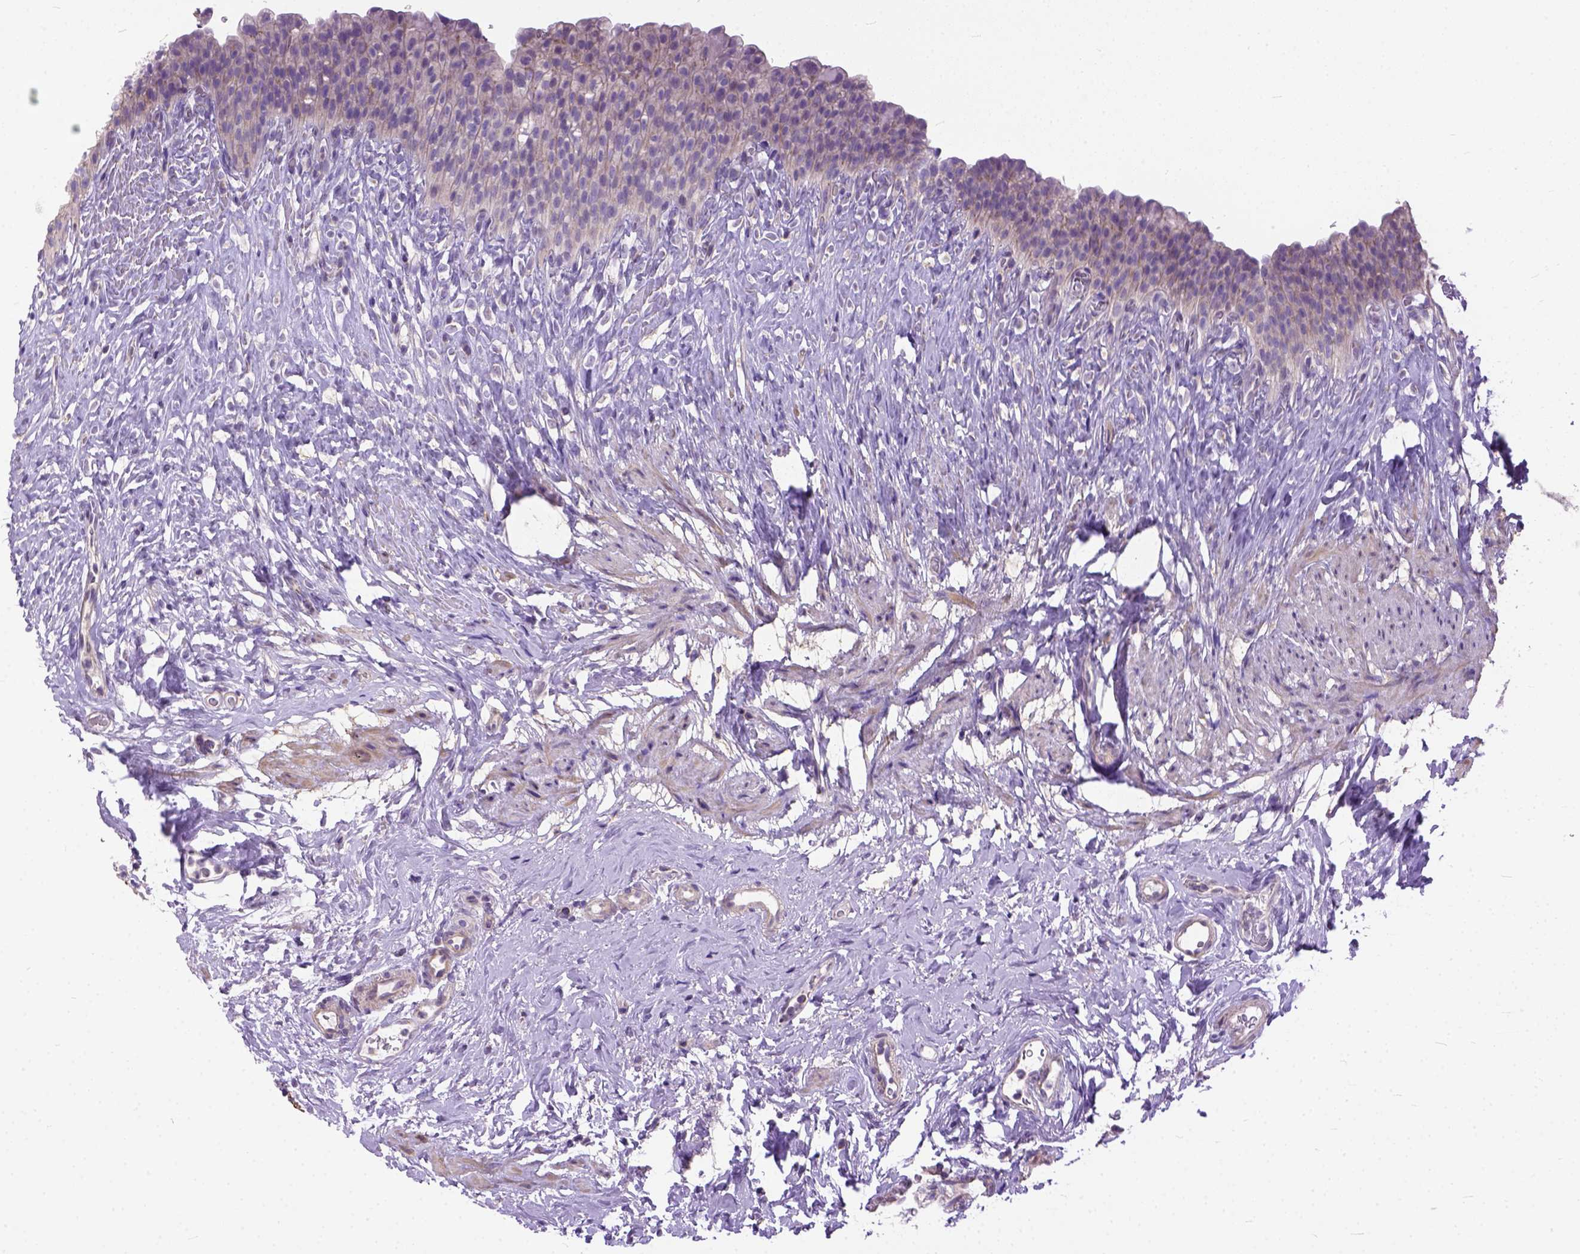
{"staining": {"intensity": "weak", "quantity": "25%-75%", "location": "cytoplasmic/membranous"}, "tissue": "urinary bladder", "cell_type": "Urothelial cells", "image_type": "normal", "snomed": [{"axis": "morphology", "description": "Normal tissue, NOS"}, {"axis": "topography", "description": "Urinary bladder"}, {"axis": "topography", "description": "Prostate"}], "caption": "A brown stain labels weak cytoplasmic/membranous expression of a protein in urothelial cells of benign human urinary bladder.", "gene": "BANF2", "patient": {"sex": "male", "age": 76}}